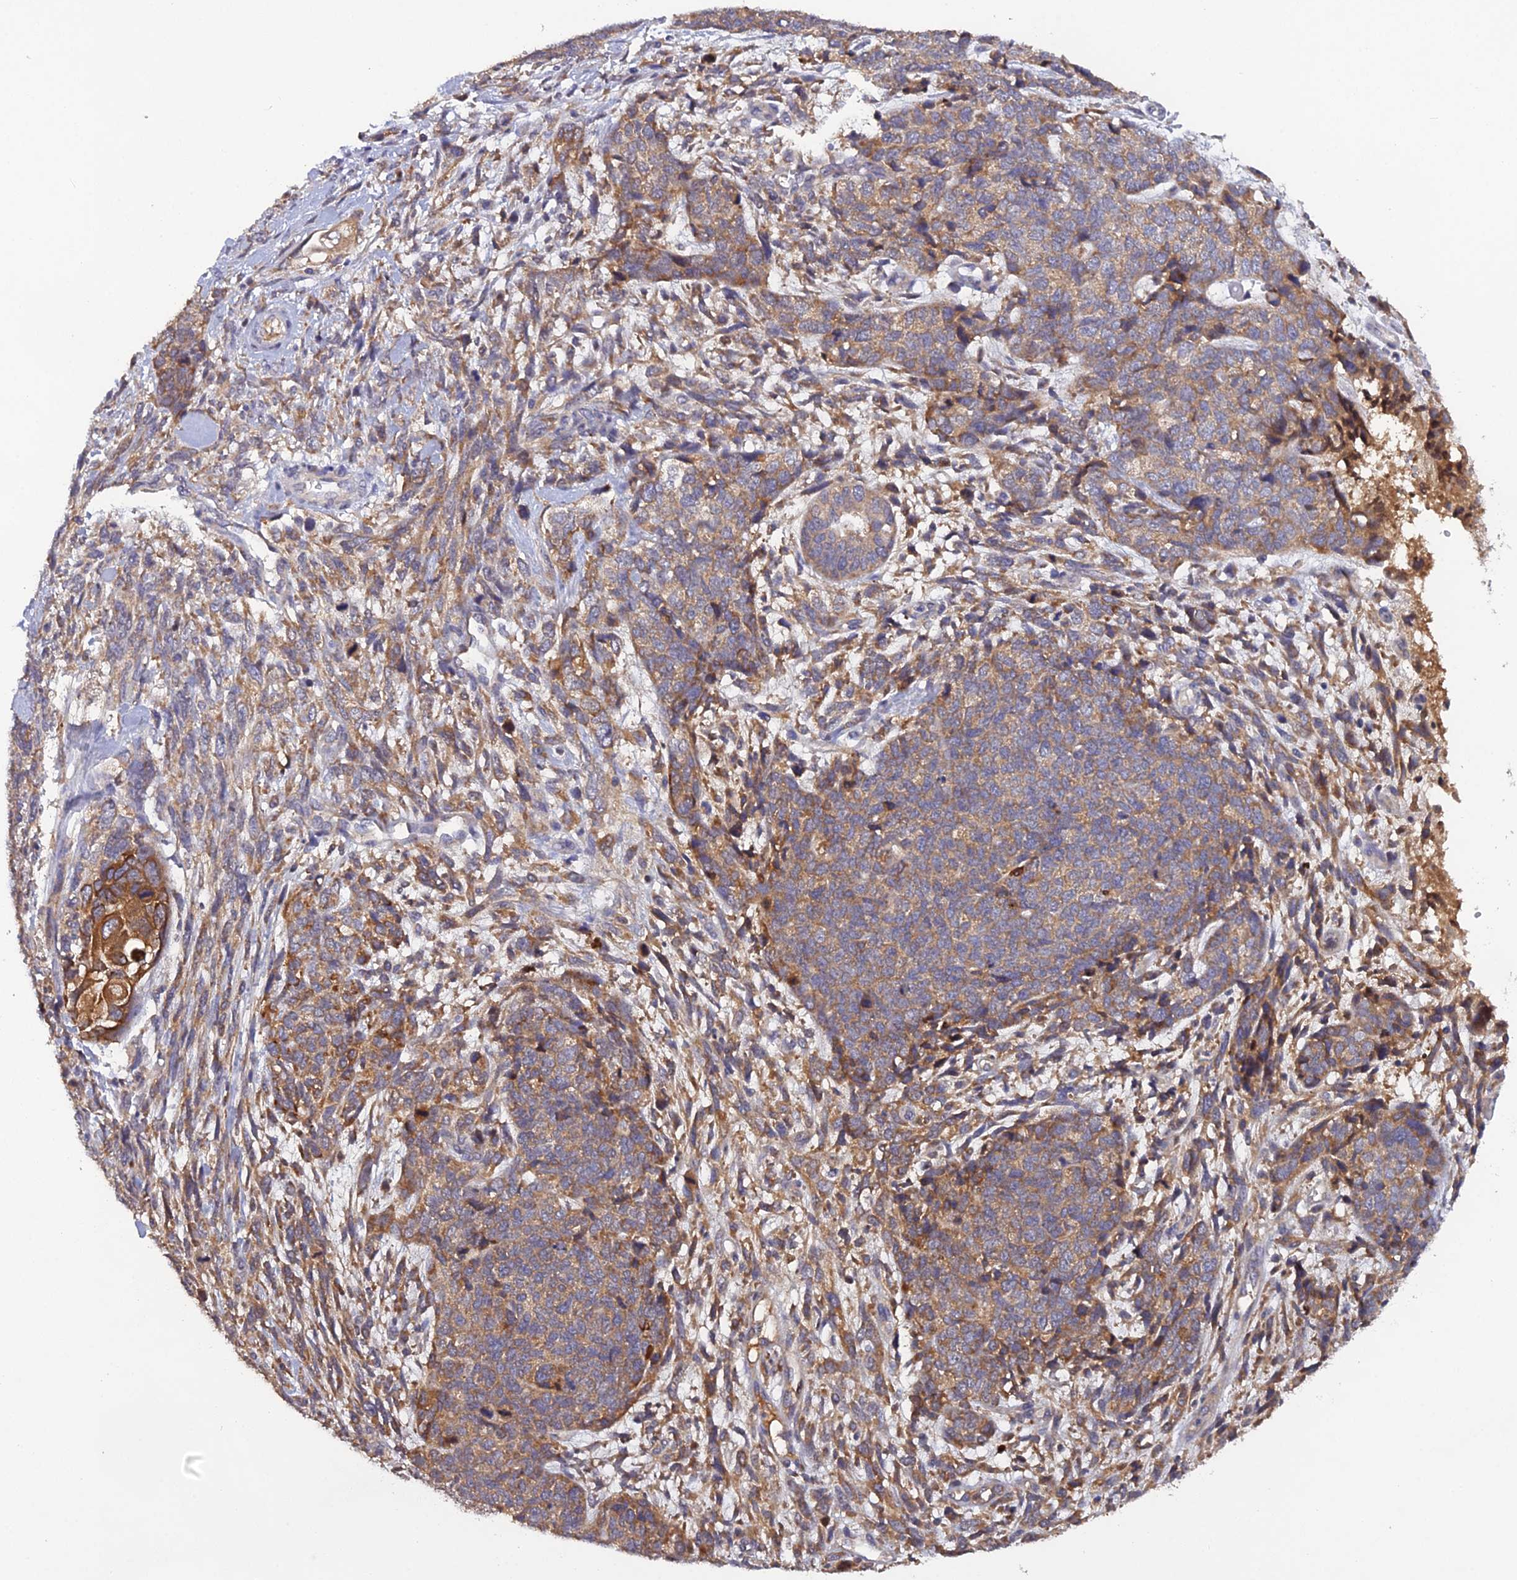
{"staining": {"intensity": "weak", "quantity": ">75%", "location": "cytoplasmic/membranous"}, "tissue": "cervical cancer", "cell_type": "Tumor cells", "image_type": "cancer", "snomed": [{"axis": "morphology", "description": "Squamous cell carcinoma, NOS"}, {"axis": "topography", "description": "Cervix"}], "caption": "IHC photomicrograph of neoplastic tissue: cervical squamous cell carcinoma stained using immunohistochemistry (IHC) reveals low levels of weak protein expression localized specifically in the cytoplasmic/membranous of tumor cells, appearing as a cytoplasmic/membranous brown color.", "gene": "SLC39A13", "patient": {"sex": "female", "age": 63}}